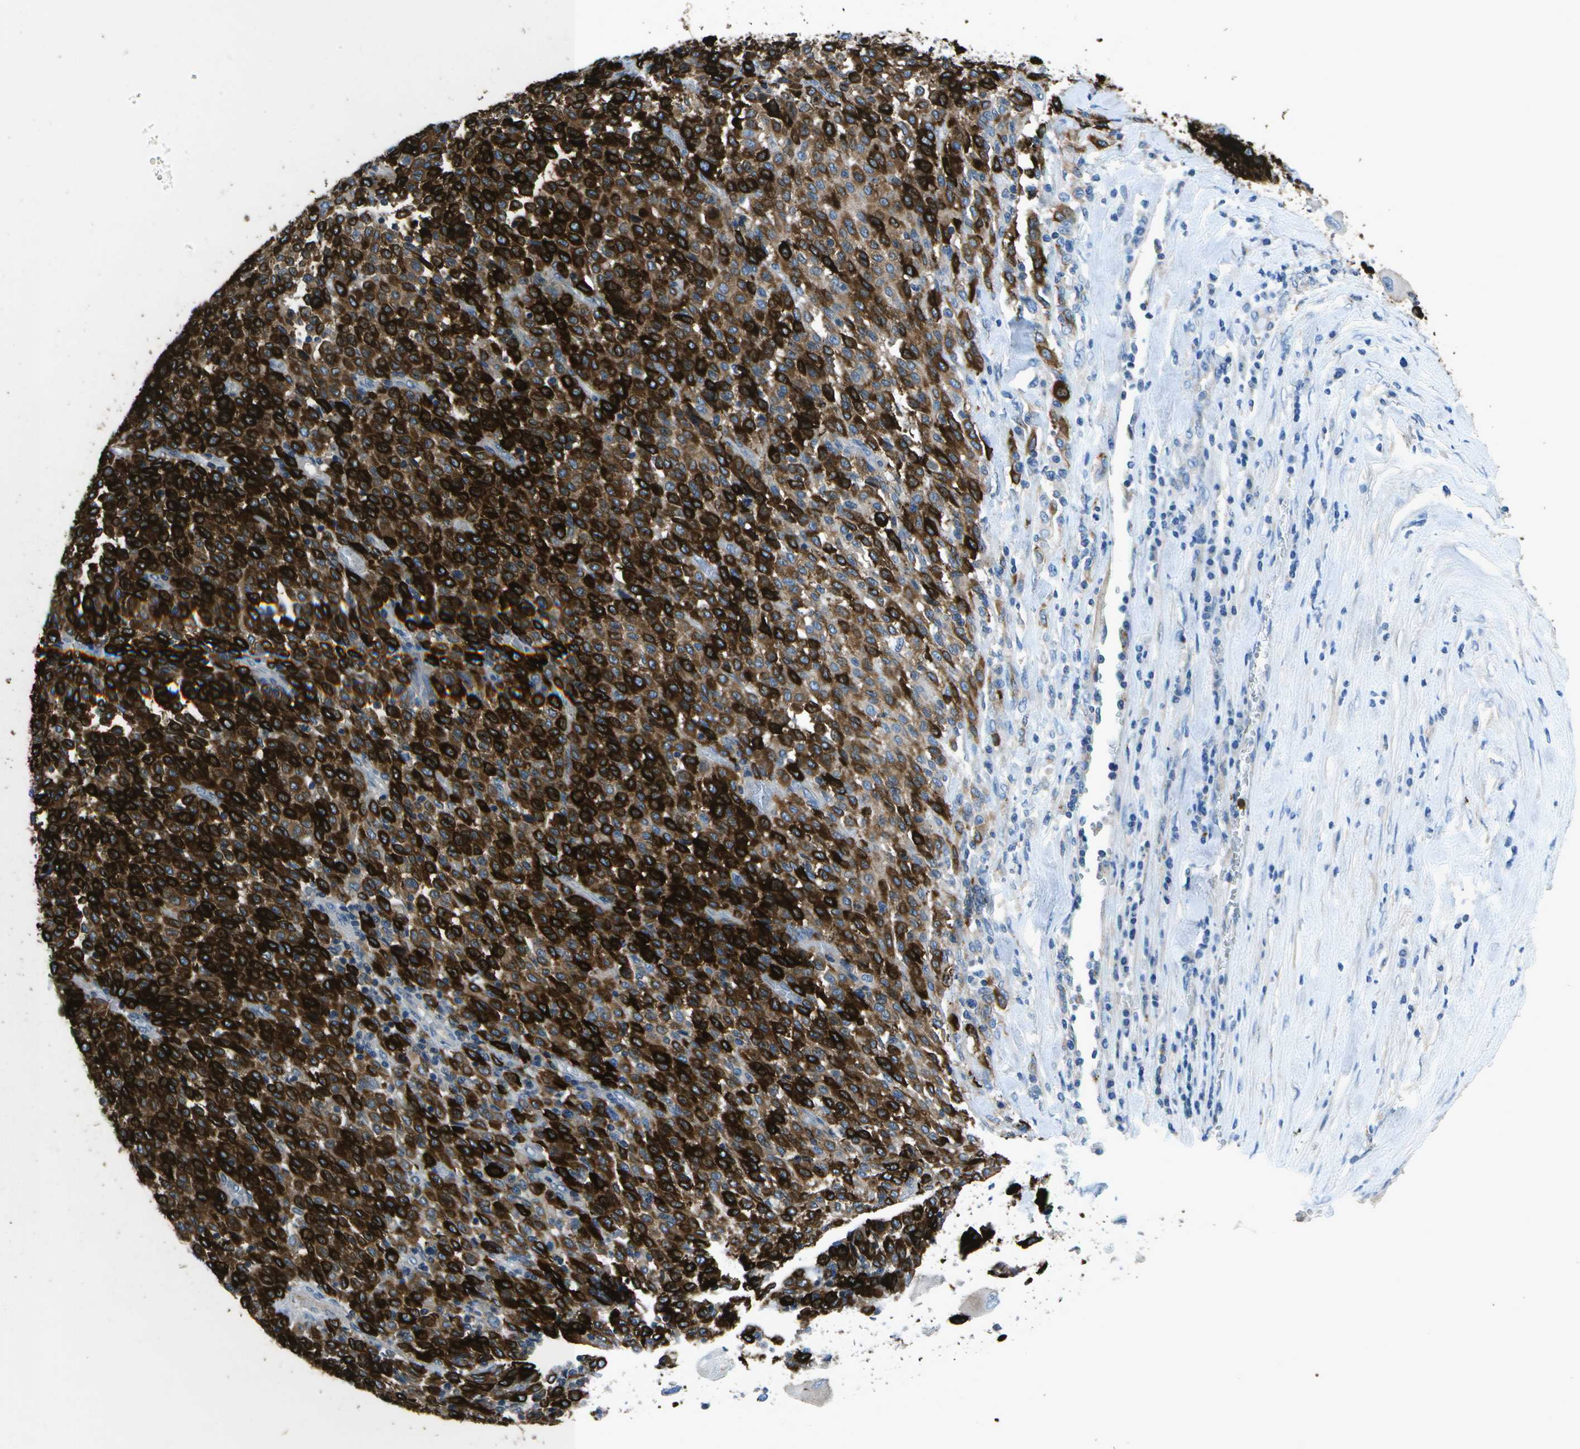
{"staining": {"intensity": "strong", "quantity": ">75%", "location": "cytoplasmic/membranous"}, "tissue": "melanoma", "cell_type": "Tumor cells", "image_type": "cancer", "snomed": [{"axis": "morphology", "description": "Malignant melanoma, Metastatic site"}, {"axis": "topography", "description": "Pancreas"}], "caption": "Protein staining exhibits strong cytoplasmic/membranous expression in approximately >75% of tumor cells in melanoma. Using DAB (brown) and hematoxylin (blue) stains, captured at high magnification using brightfield microscopy.", "gene": "DCT", "patient": {"sex": "female", "age": 30}}